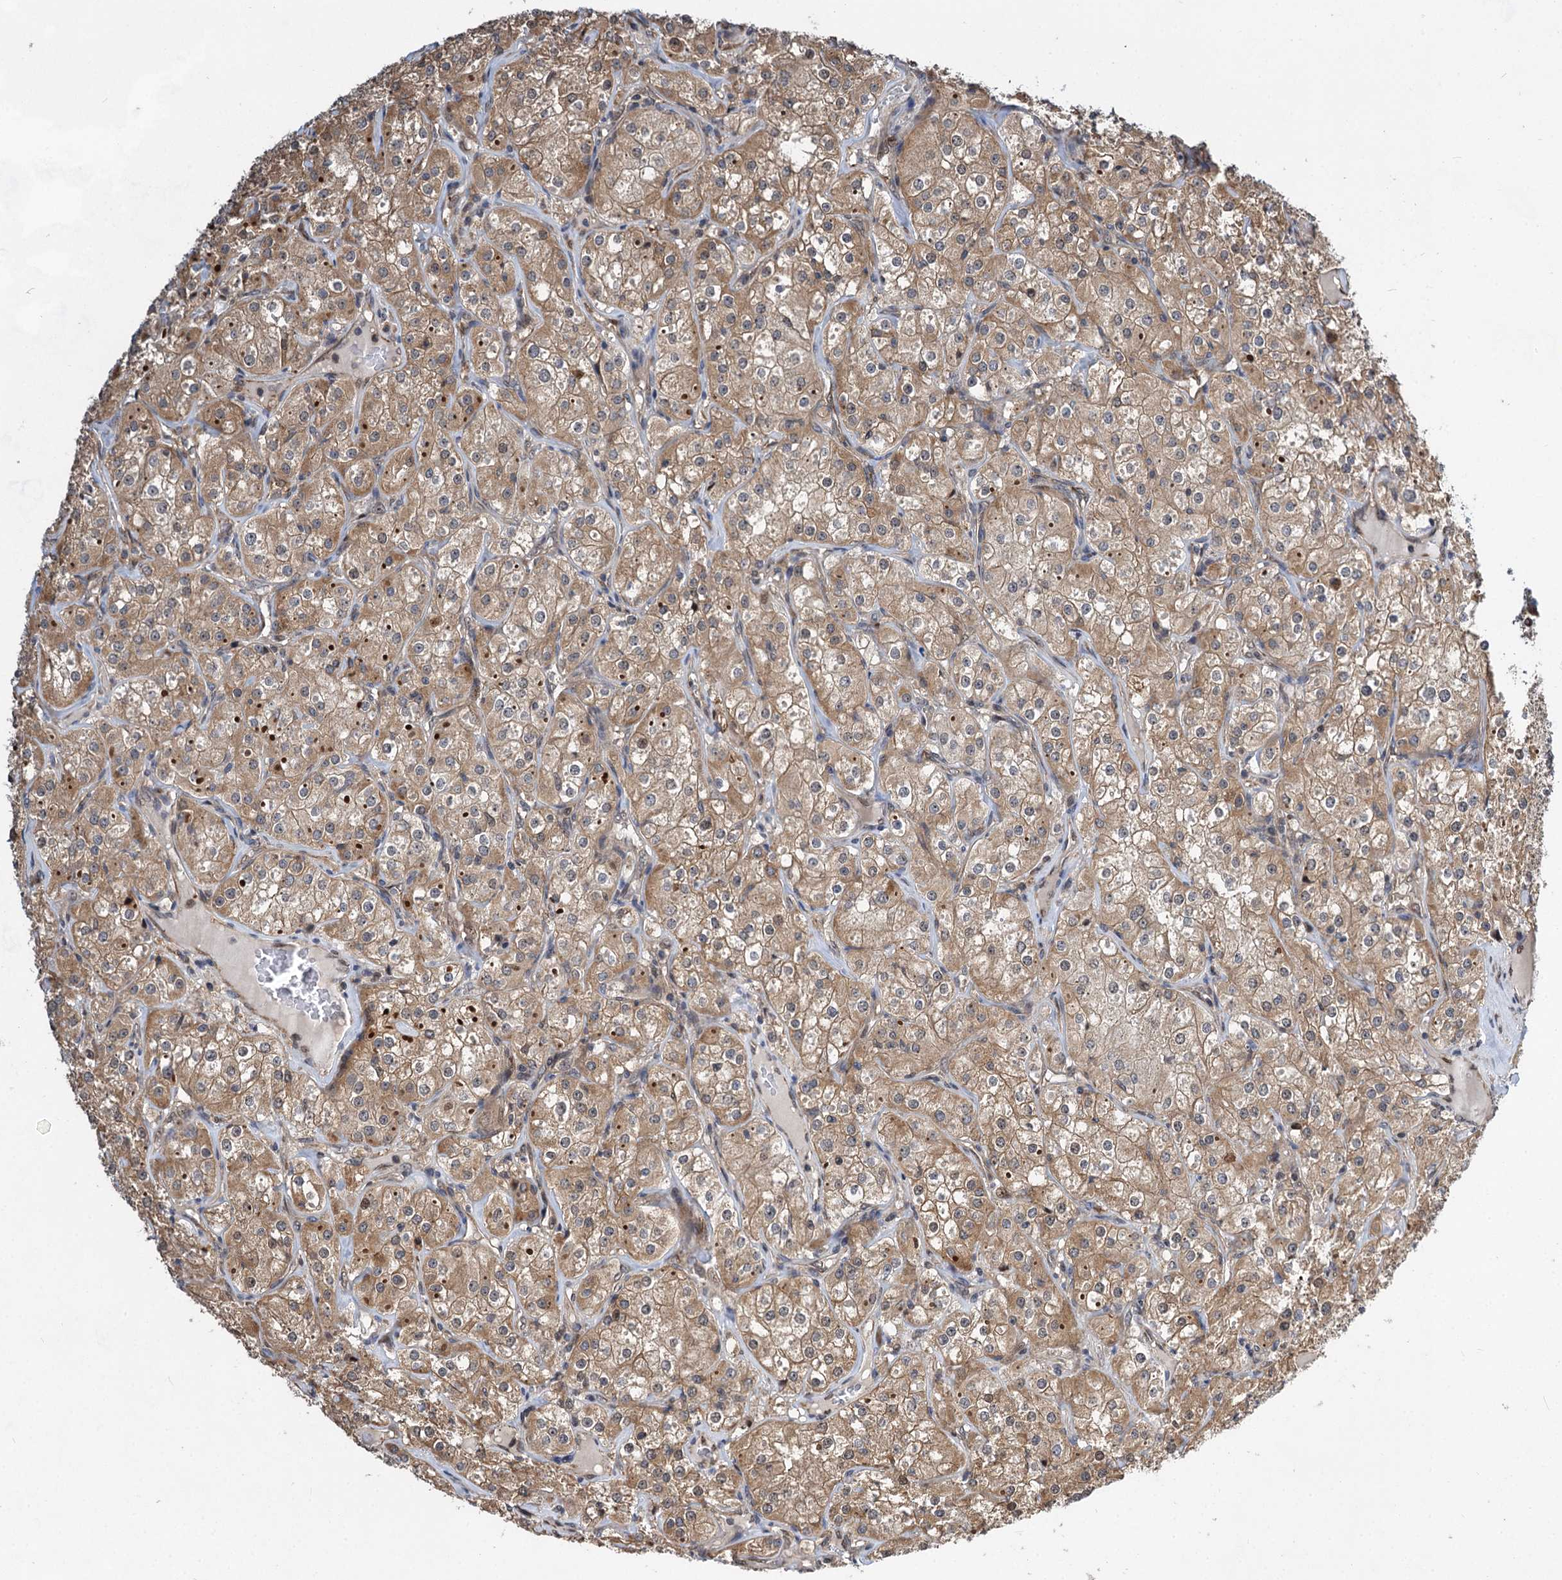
{"staining": {"intensity": "moderate", "quantity": ">75%", "location": "cytoplasmic/membranous"}, "tissue": "renal cancer", "cell_type": "Tumor cells", "image_type": "cancer", "snomed": [{"axis": "morphology", "description": "Adenocarcinoma, NOS"}, {"axis": "topography", "description": "Kidney"}], "caption": "Renal cancer (adenocarcinoma) stained with DAB IHC exhibits medium levels of moderate cytoplasmic/membranous positivity in approximately >75% of tumor cells.", "gene": "GPBP1", "patient": {"sex": "male", "age": 77}}